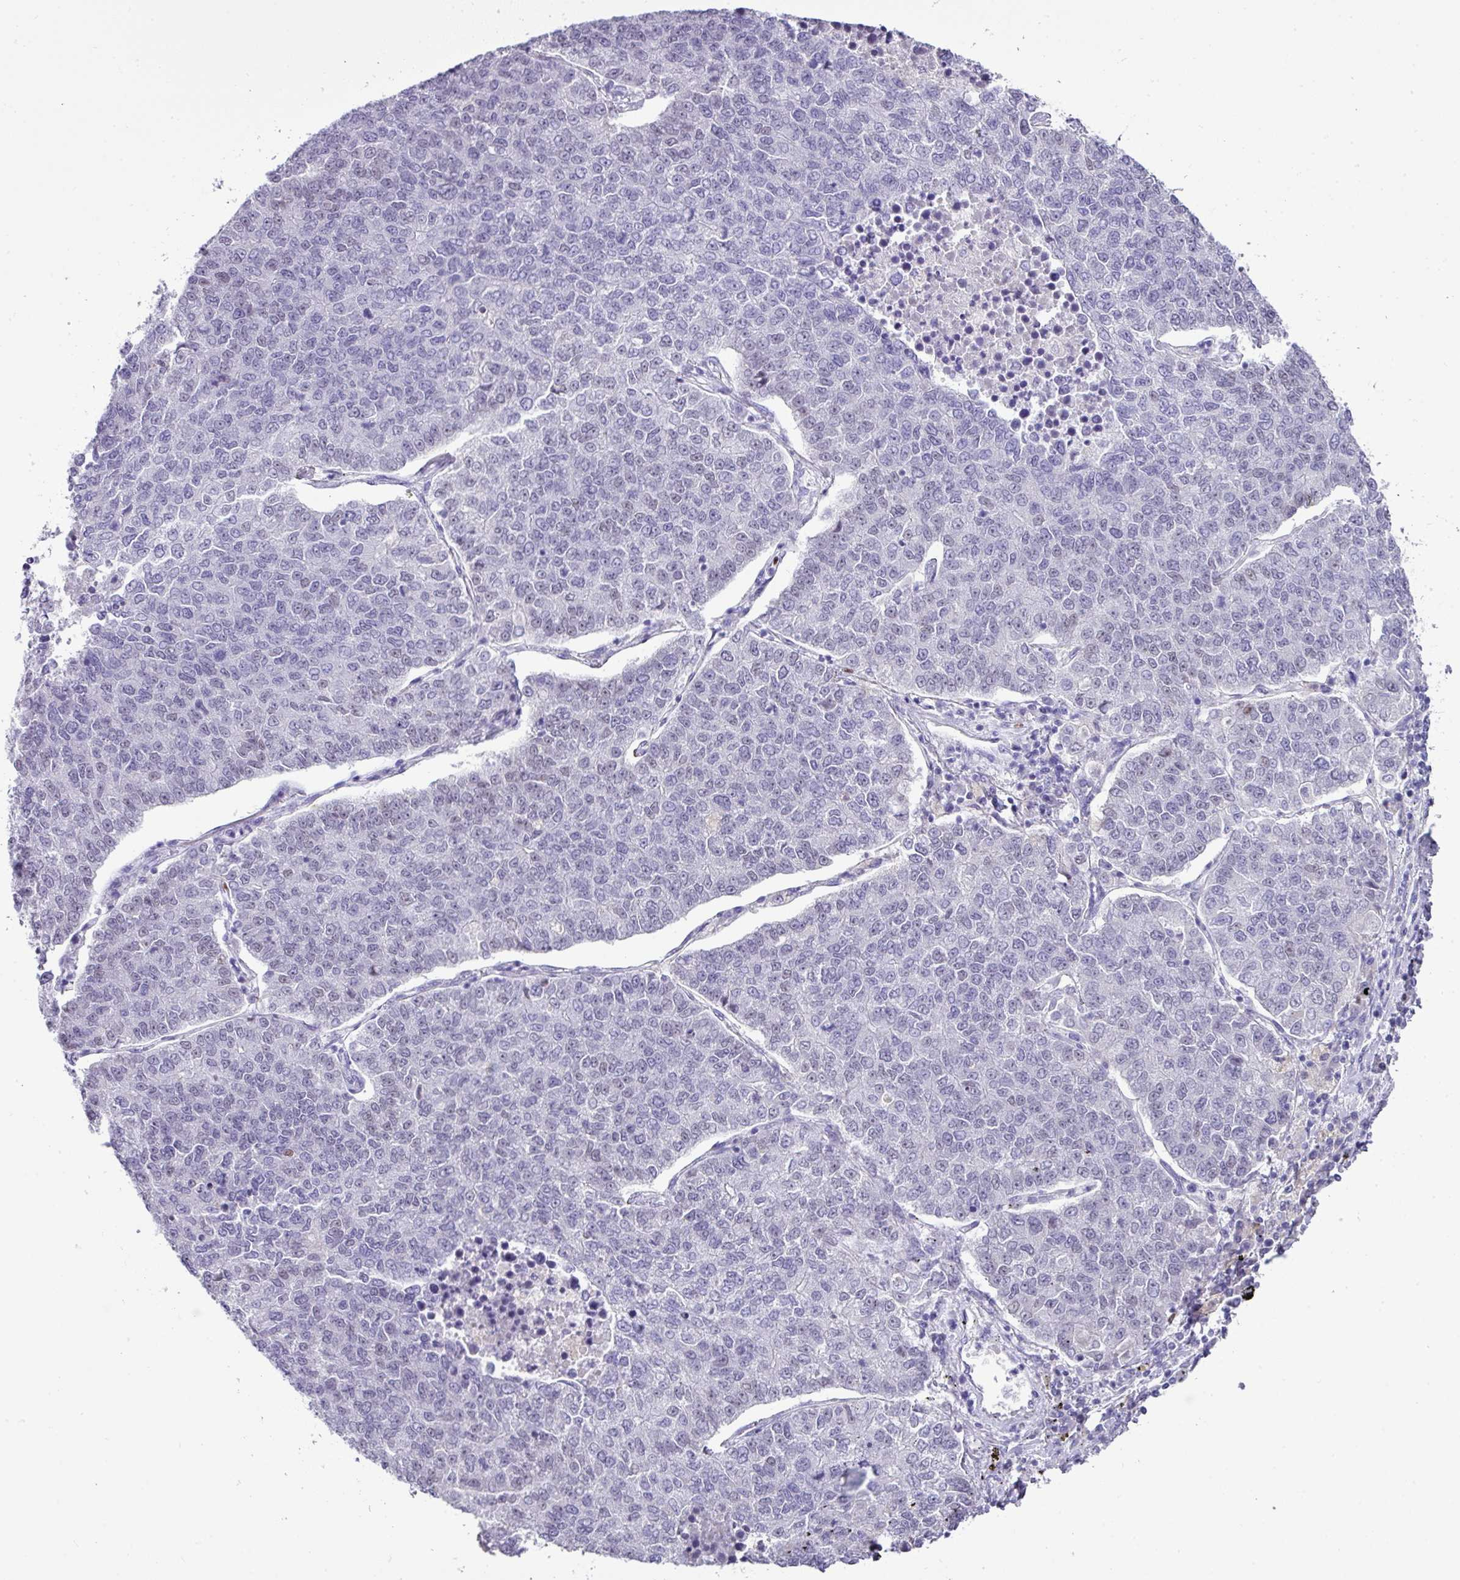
{"staining": {"intensity": "negative", "quantity": "none", "location": "none"}, "tissue": "lung cancer", "cell_type": "Tumor cells", "image_type": "cancer", "snomed": [{"axis": "morphology", "description": "Adenocarcinoma, NOS"}, {"axis": "topography", "description": "Lung"}], "caption": "This micrograph is of adenocarcinoma (lung) stained with immunohistochemistry (IHC) to label a protein in brown with the nuclei are counter-stained blue. There is no expression in tumor cells.", "gene": "BCL11A", "patient": {"sex": "male", "age": 49}}